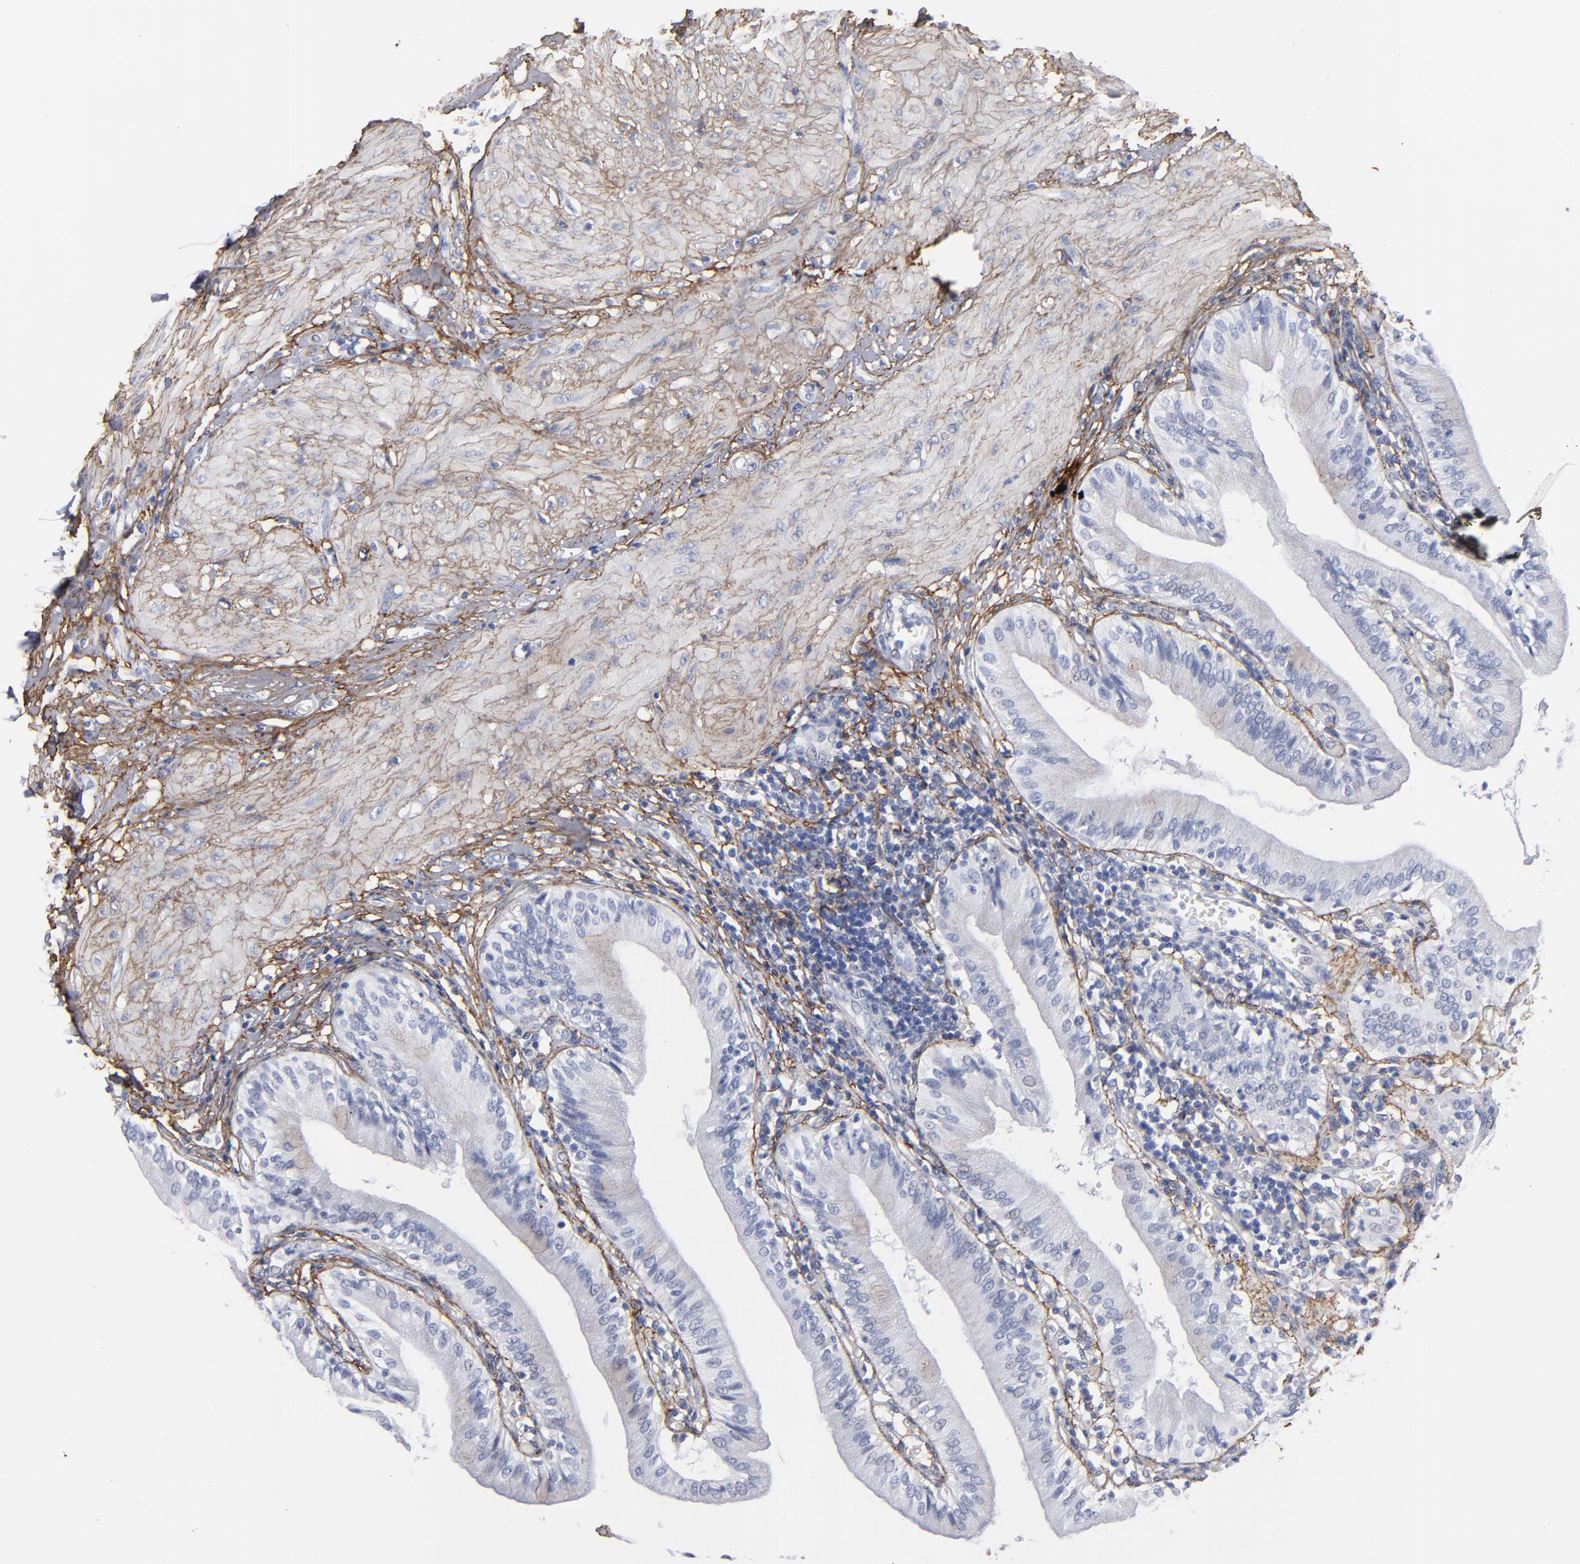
{"staining": {"intensity": "negative", "quantity": "none", "location": "none"}, "tissue": "gallbladder", "cell_type": "Glandular cells", "image_type": "normal", "snomed": [{"axis": "morphology", "description": "Normal tissue, NOS"}, {"axis": "topography", "description": "Gallbladder"}], "caption": "Immunohistochemistry (IHC) image of unremarkable gallbladder: gallbladder stained with DAB displays no significant protein positivity in glandular cells. The staining was performed using DAB (3,3'-diaminobenzidine) to visualize the protein expression in brown, while the nuclei were stained in blue with hematoxylin (Magnification: 20x).", "gene": "EMILIN1", "patient": {"sex": "male", "age": 58}}